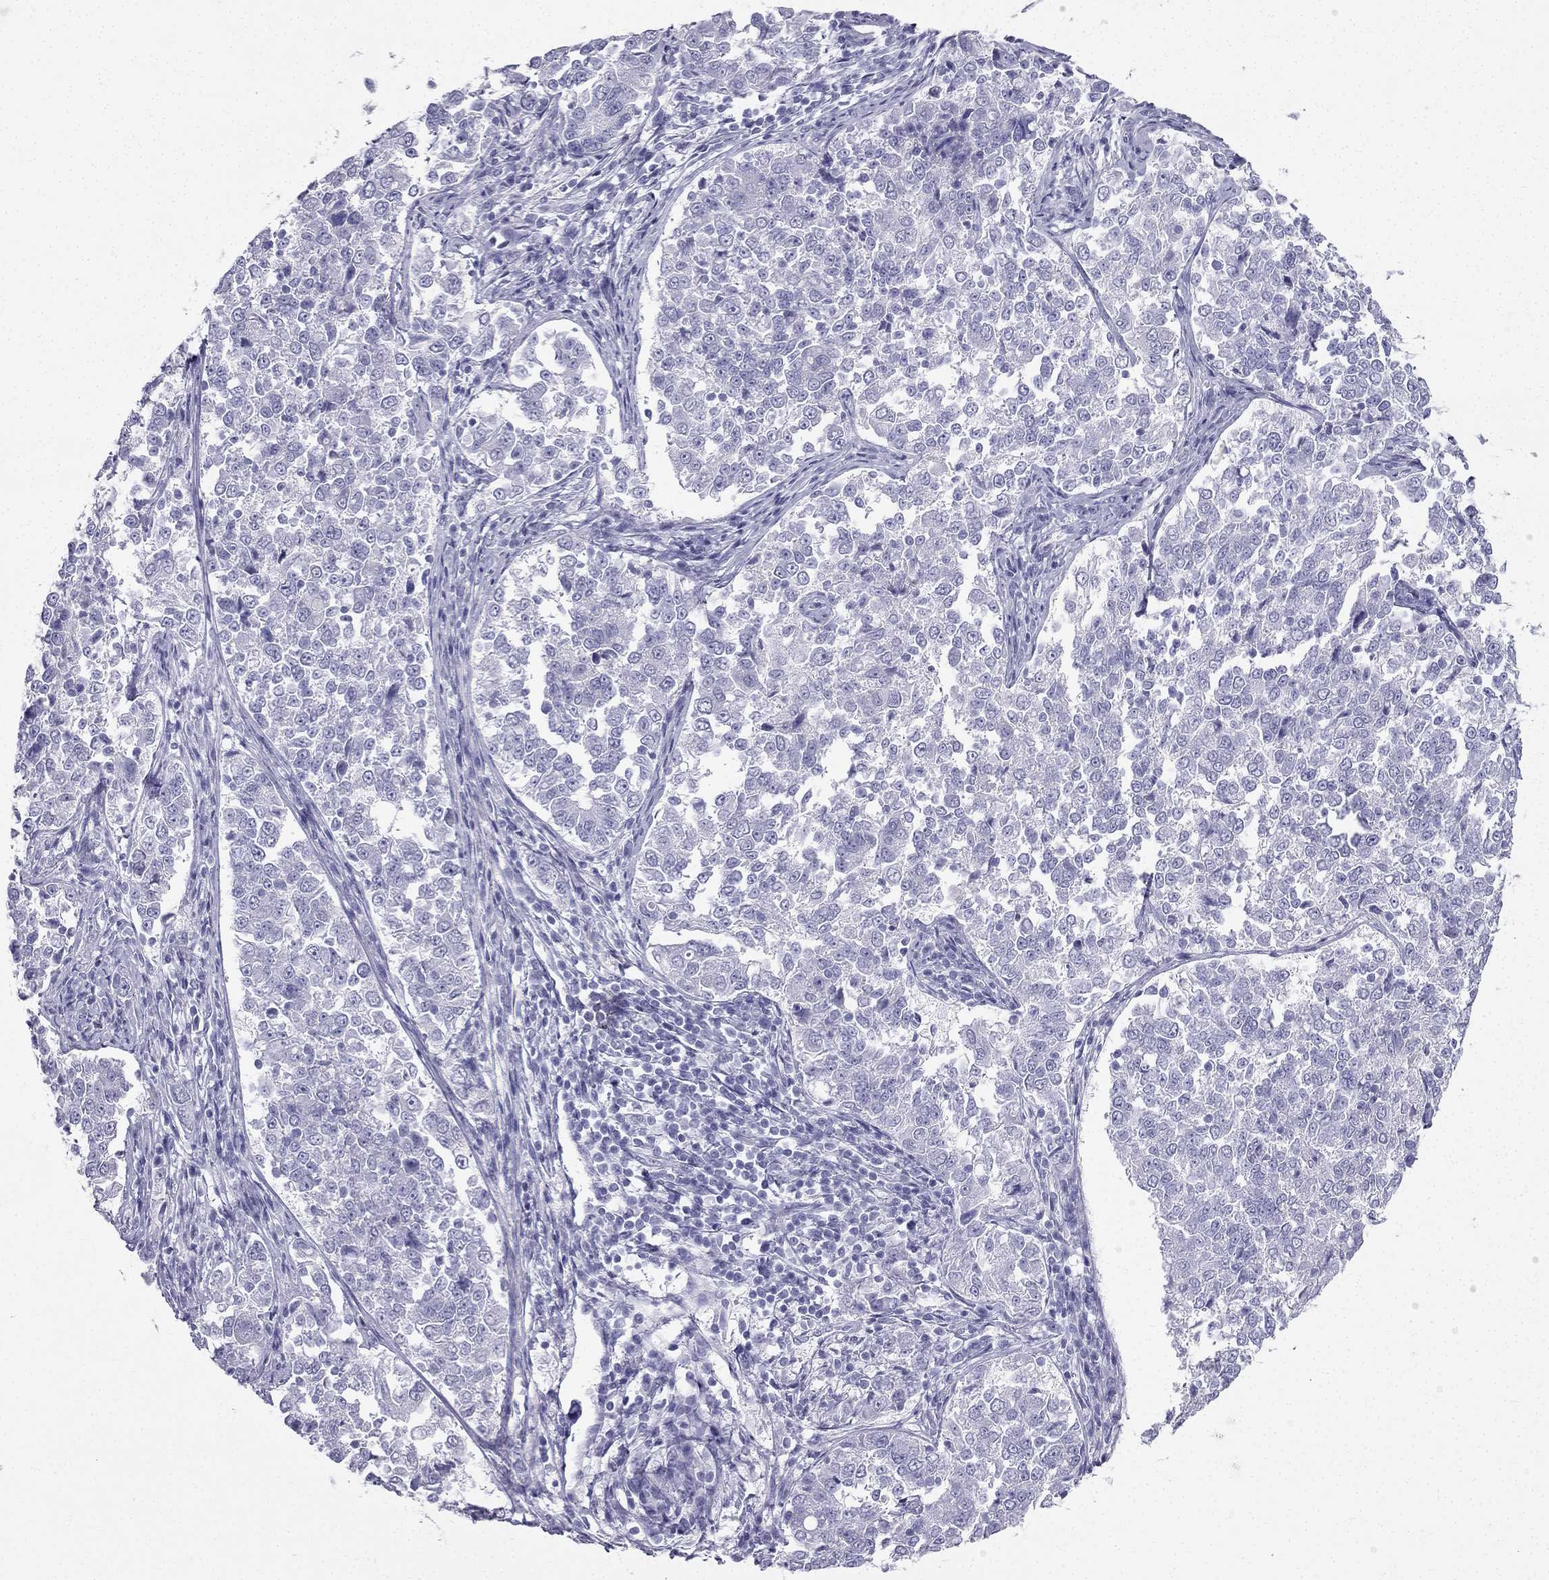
{"staining": {"intensity": "negative", "quantity": "none", "location": "none"}, "tissue": "endometrial cancer", "cell_type": "Tumor cells", "image_type": "cancer", "snomed": [{"axis": "morphology", "description": "Adenocarcinoma, NOS"}, {"axis": "topography", "description": "Endometrium"}], "caption": "Tumor cells are negative for brown protein staining in endometrial cancer (adenocarcinoma).", "gene": "TFF3", "patient": {"sex": "female", "age": 43}}